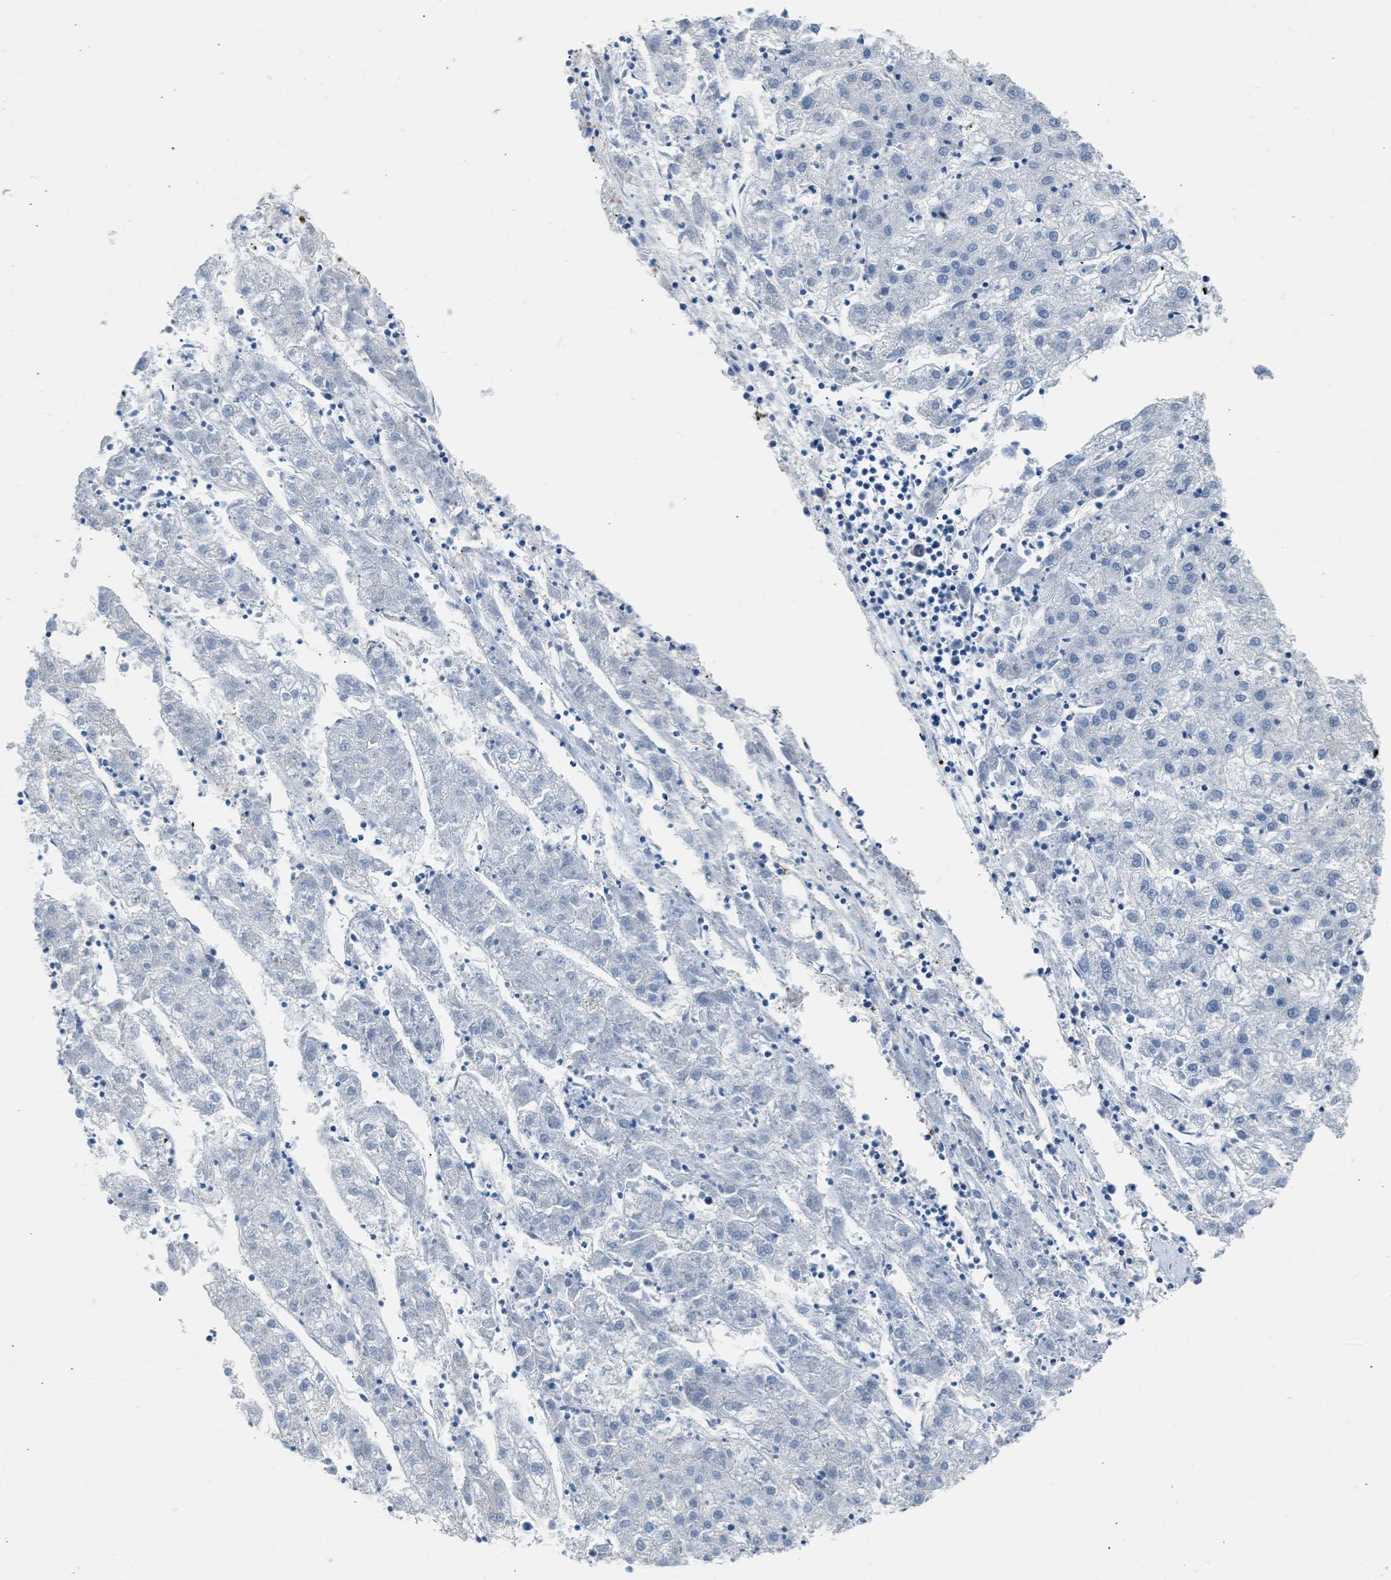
{"staining": {"intensity": "negative", "quantity": "none", "location": "none"}, "tissue": "liver cancer", "cell_type": "Tumor cells", "image_type": "cancer", "snomed": [{"axis": "morphology", "description": "Carcinoma, Hepatocellular, NOS"}, {"axis": "topography", "description": "Liver"}], "caption": "Liver cancer (hepatocellular carcinoma) was stained to show a protein in brown. There is no significant positivity in tumor cells.", "gene": "SEPTIN2", "patient": {"sex": "male", "age": 72}}